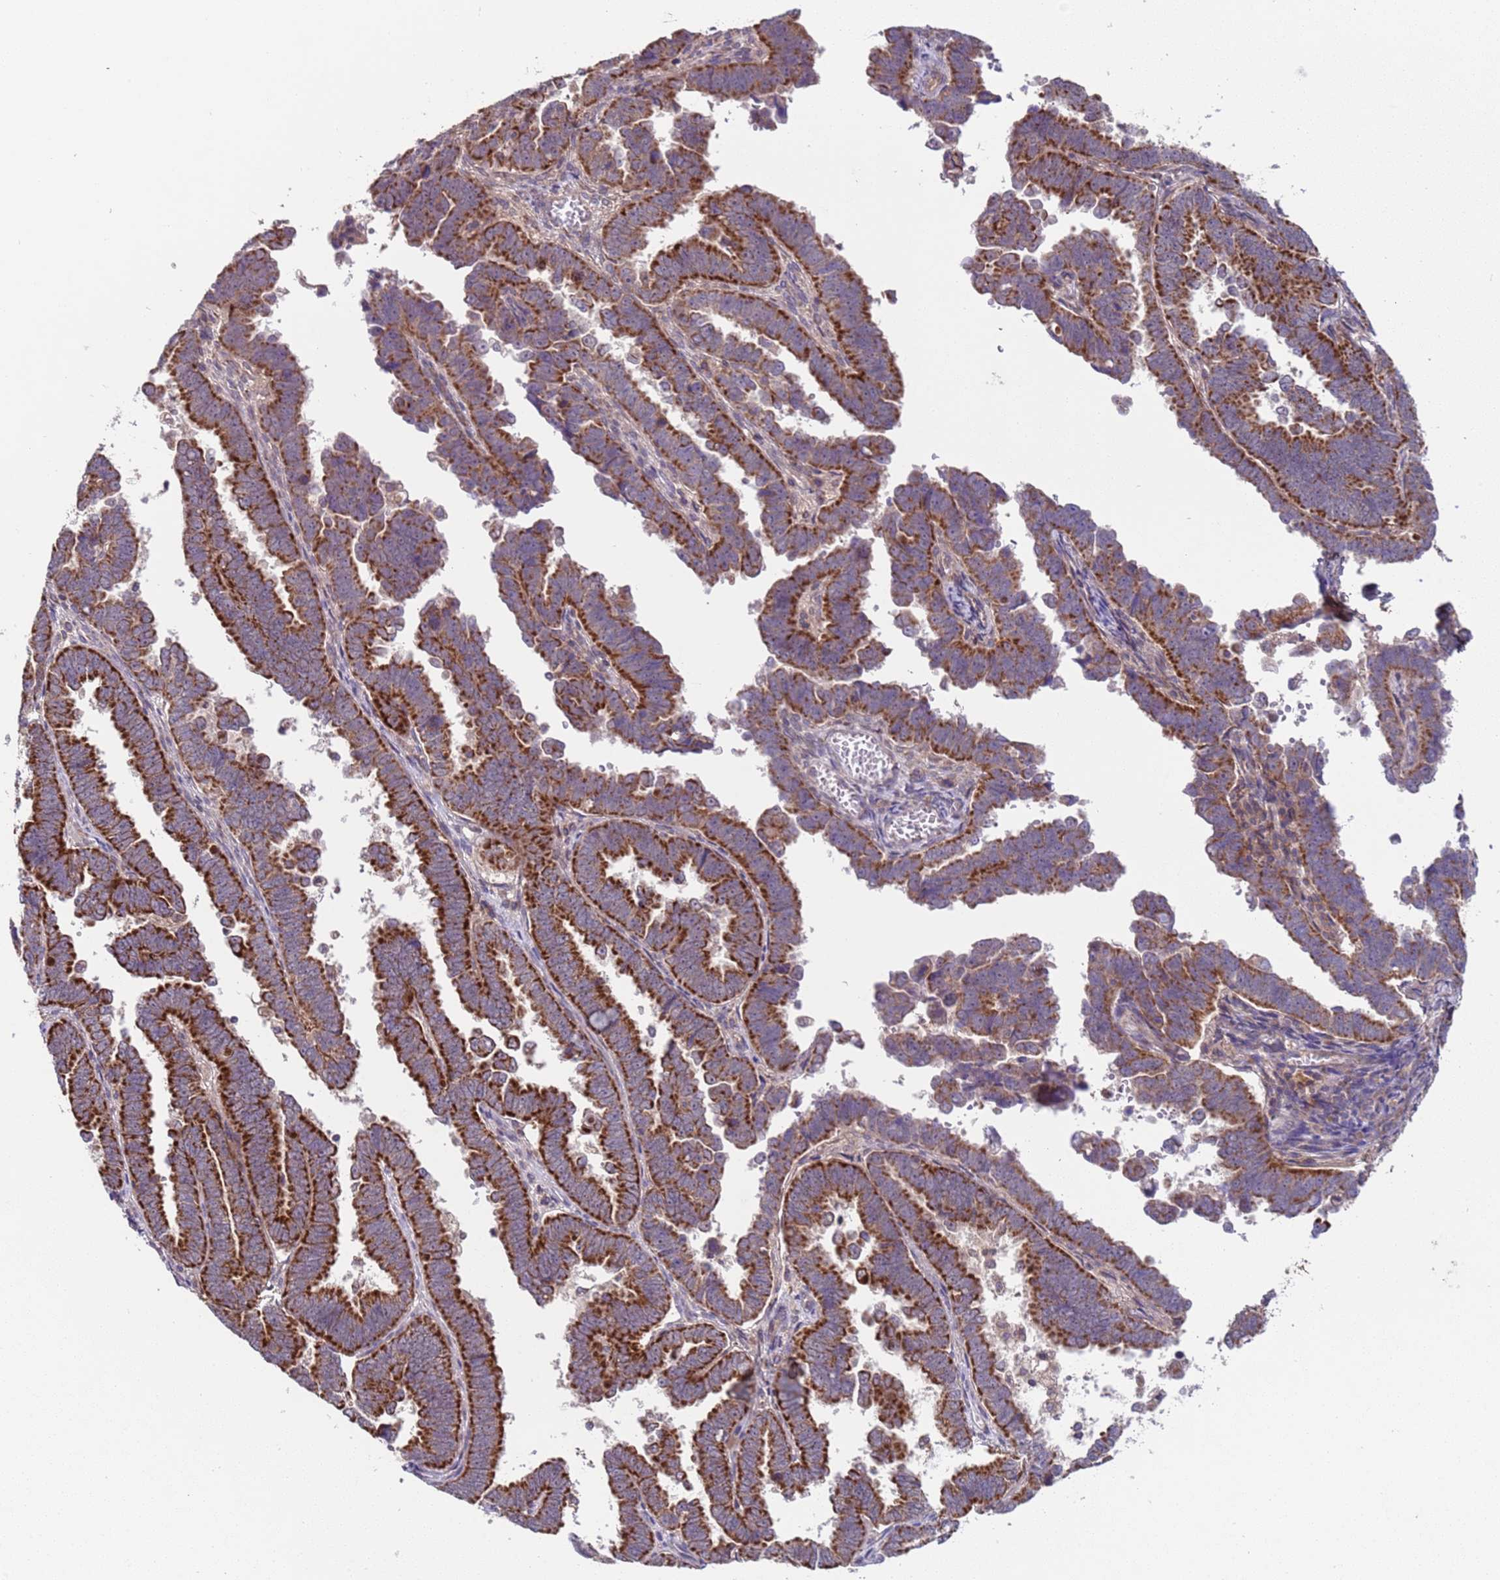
{"staining": {"intensity": "strong", "quantity": ">75%", "location": "cytoplasmic/membranous"}, "tissue": "endometrial cancer", "cell_type": "Tumor cells", "image_type": "cancer", "snomed": [{"axis": "morphology", "description": "Adenocarcinoma, NOS"}, {"axis": "topography", "description": "Endometrium"}], "caption": "Endometrial adenocarcinoma stained for a protein (brown) reveals strong cytoplasmic/membranous positive positivity in about >75% of tumor cells.", "gene": "ACAD8", "patient": {"sex": "female", "age": 75}}